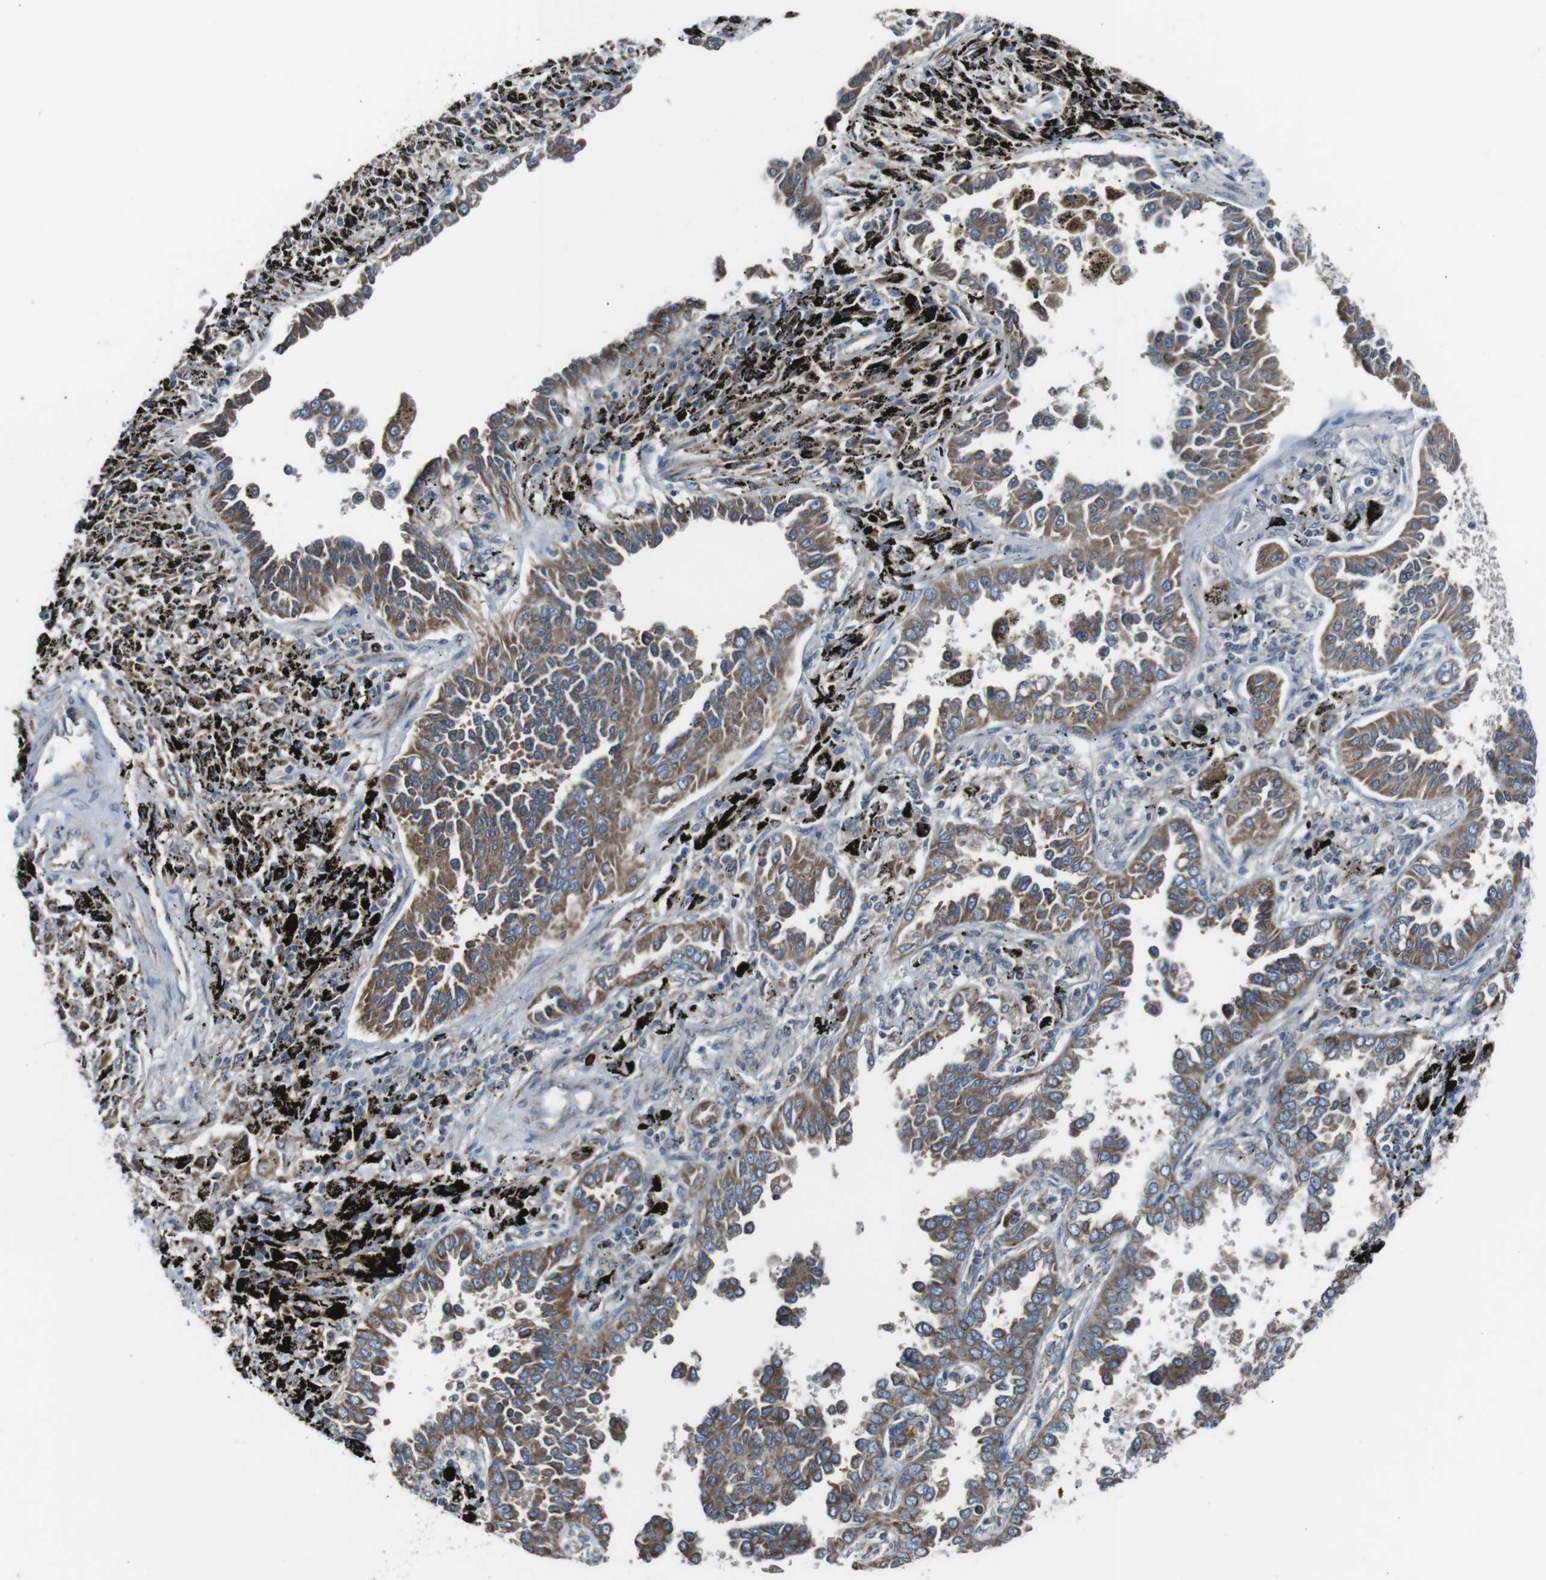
{"staining": {"intensity": "moderate", "quantity": ">75%", "location": "cytoplasmic/membranous"}, "tissue": "lung cancer", "cell_type": "Tumor cells", "image_type": "cancer", "snomed": [{"axis": "morphology", "description": "Normal tissue, NOS"}, {"axis": "morphology", "description": "Adenocarcinoma, NOS"}, {"axis": "topography", "description": "Lung"}], "caption": "Brown immunohistochemical staining in human lung cancer (adenocarcinoma) reveals moderate cytoplasmic/membranous staining in about >75% of tumor cells.", "gene": "CISD2", "patient": {"sex": "male", "age": 59}}